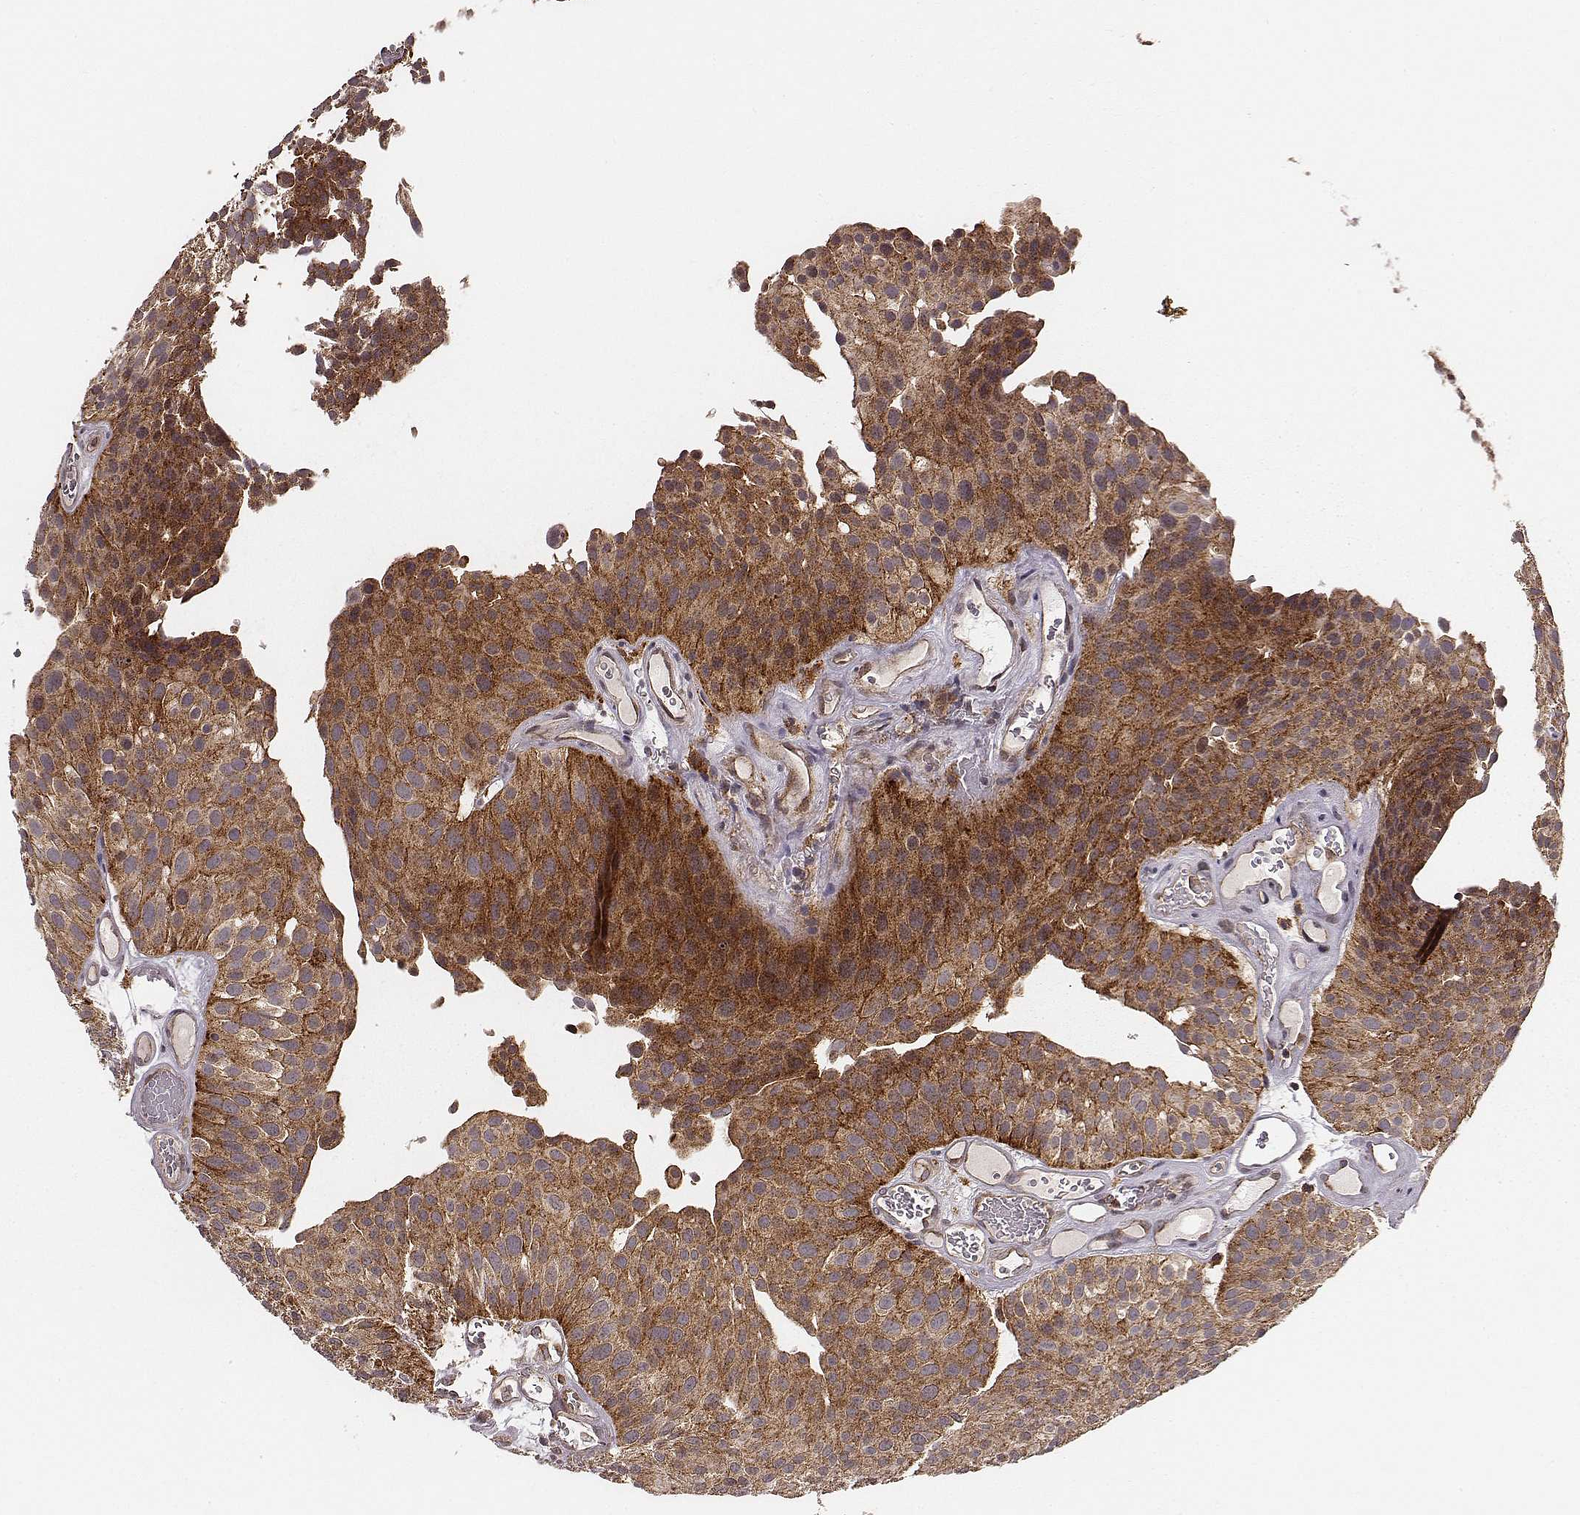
{"staining": {"intensity": "strong", "quantity": ">75%", "location": "cytoplasmic/membranous"}, "tissue": "urothelial cancer", "cell_type": "Tumor cells", "image_type": "cancer", "snomed": [{"axis": "morphology", "description": "Urothelial carcinoma, Low grade"}, {"axis": "topography", "description": "Urinary bladder"}], "caption": "An image of low-grade urothelial carcinoma stained for a protein shows strong cytoplasmic/membranous brown staining in tumor cells.", "gene": "VPS26A", "patient": {"sex": "female", "age": 87}}